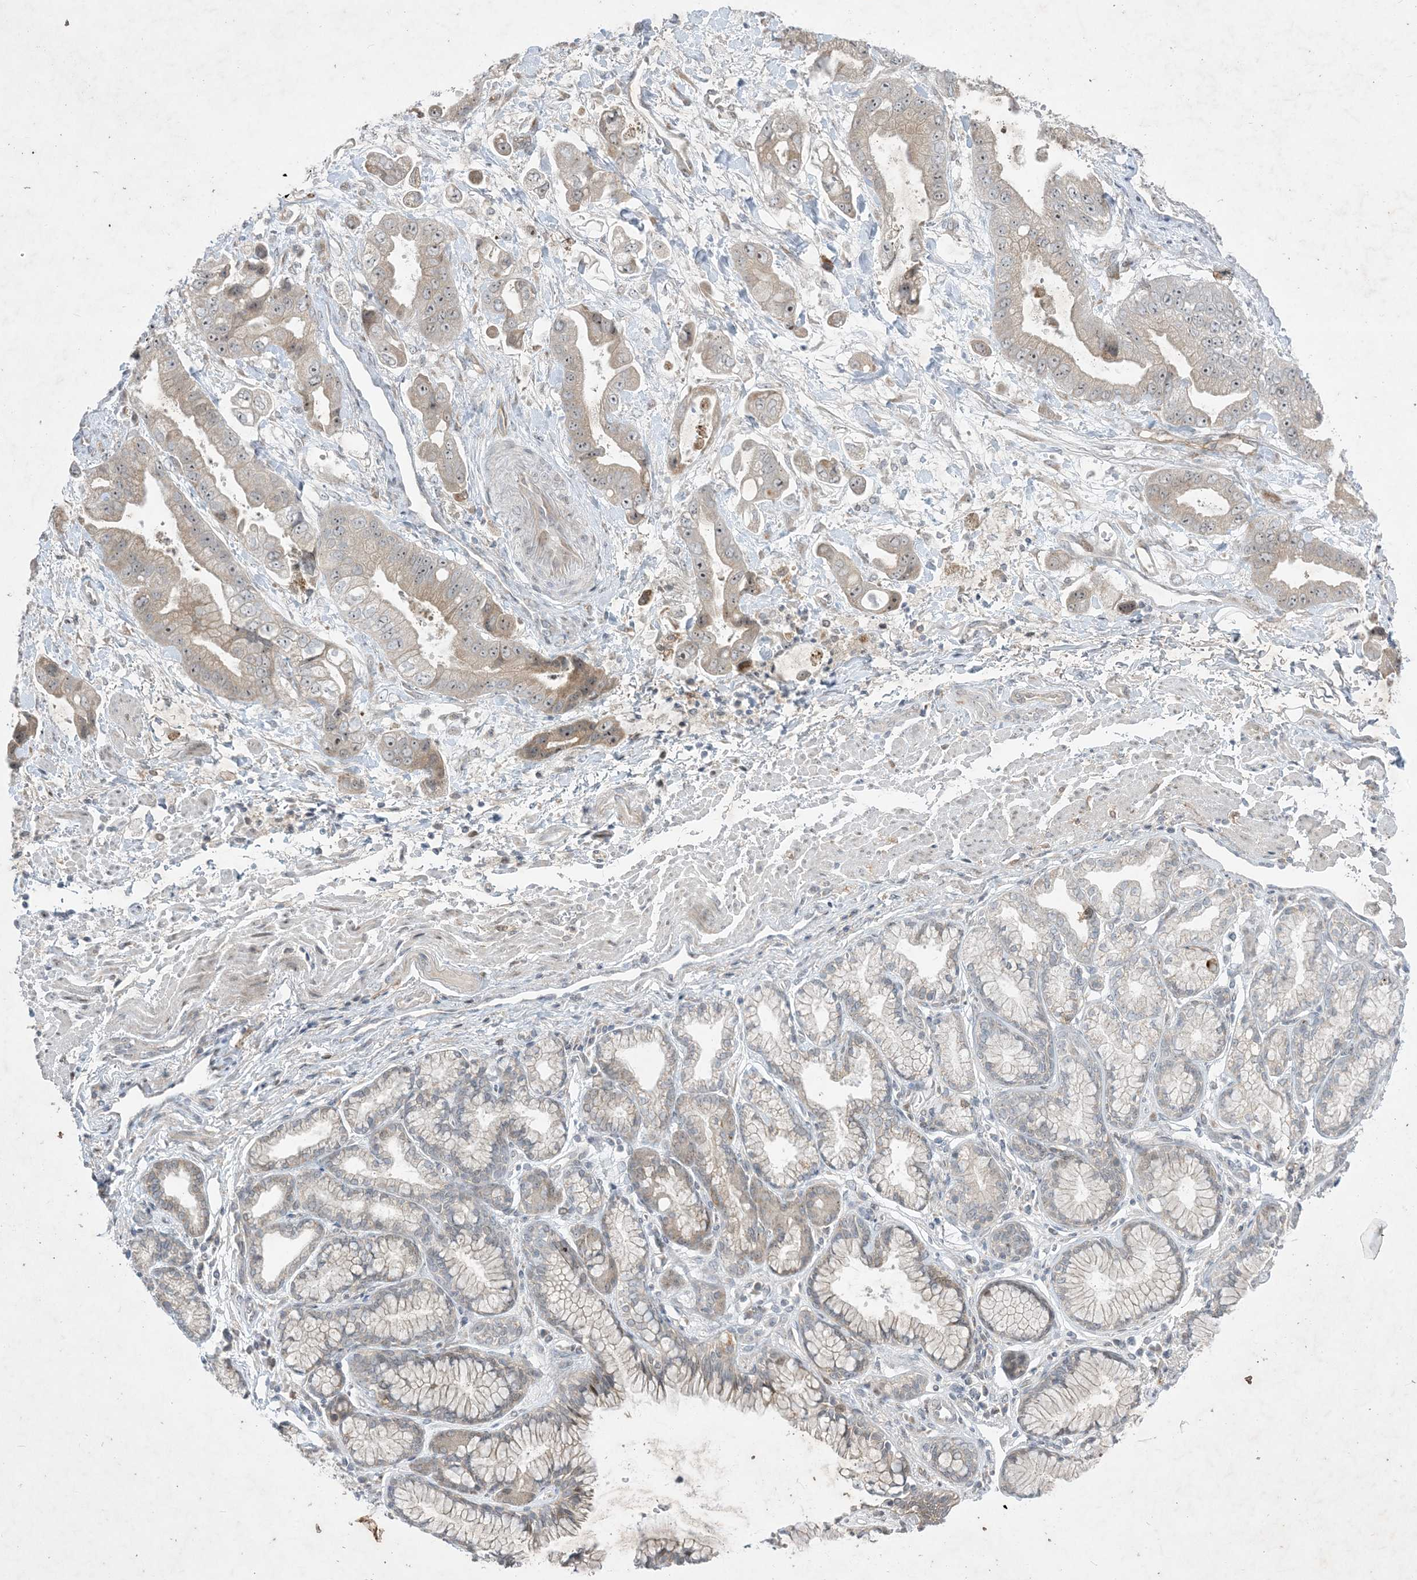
{"staining": {"intensity": "weak", "quantity": "25%-75%", "location": "cytoplasmic/membranous,nuclear"}, "tissue": "stomach cancer", "cell_type": "Tumor cells", "image_type": "cancer", "snomed": [{"axis": "morphology", "description": "Adenocarcinoma, NOS"}, {"axis": "topography", "description": "Stomach"}], "caption": "Protein staining of stomach cancer (adenocarcinoma) tissue exhibits weak cytoplasmic/membranous and nuclear staining in about 25%-75% of tumor cells.", "gene": "SOGA3", "patient": {"sex": "male", "age": 62}}